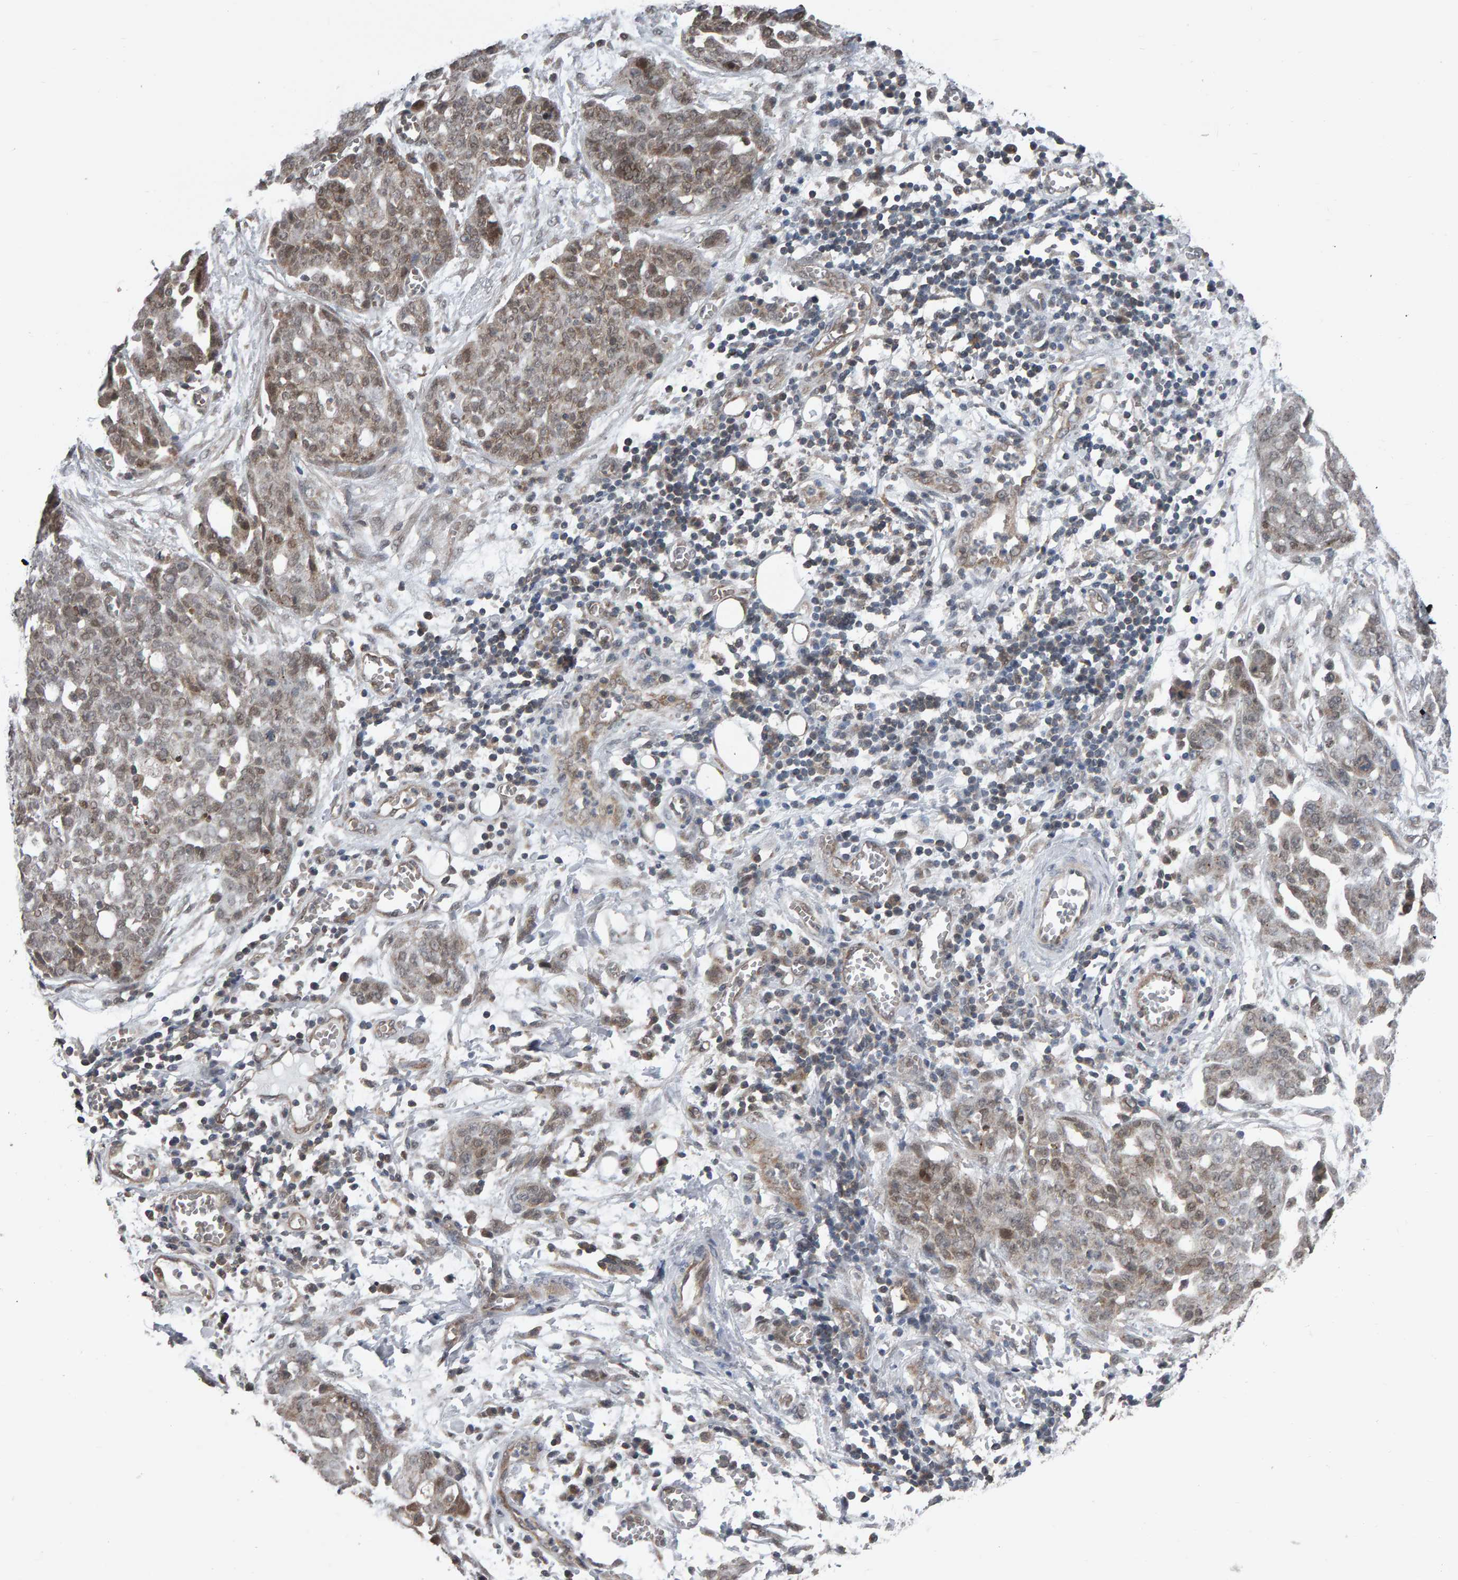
{"staining": {"intensity": "weak", "quantity": "25%-75%", "location": "cytoplasmic/membranous,nuclear"}, "tissue": "ovarian cancer", "cell_type": "Tumor cells", "image_type": "cancer", "snomed": [{"axis": "morphology", "description": "Cystadenocarcinoma, serous, NOS"}, {"axis": "topography", "description": "Soft tissue"}, {"axis": "topography", "description": "Ovary"}], "caption": "This is an image of immunohistochemistry staining of ovarian cancer (serous cystadenocarcinoma), which shows weak expression in the cytoplasmic/membranous and nuclear of tumor cells.", "gene": "COASY", "patient": {"sex": "female", "age": 57}}